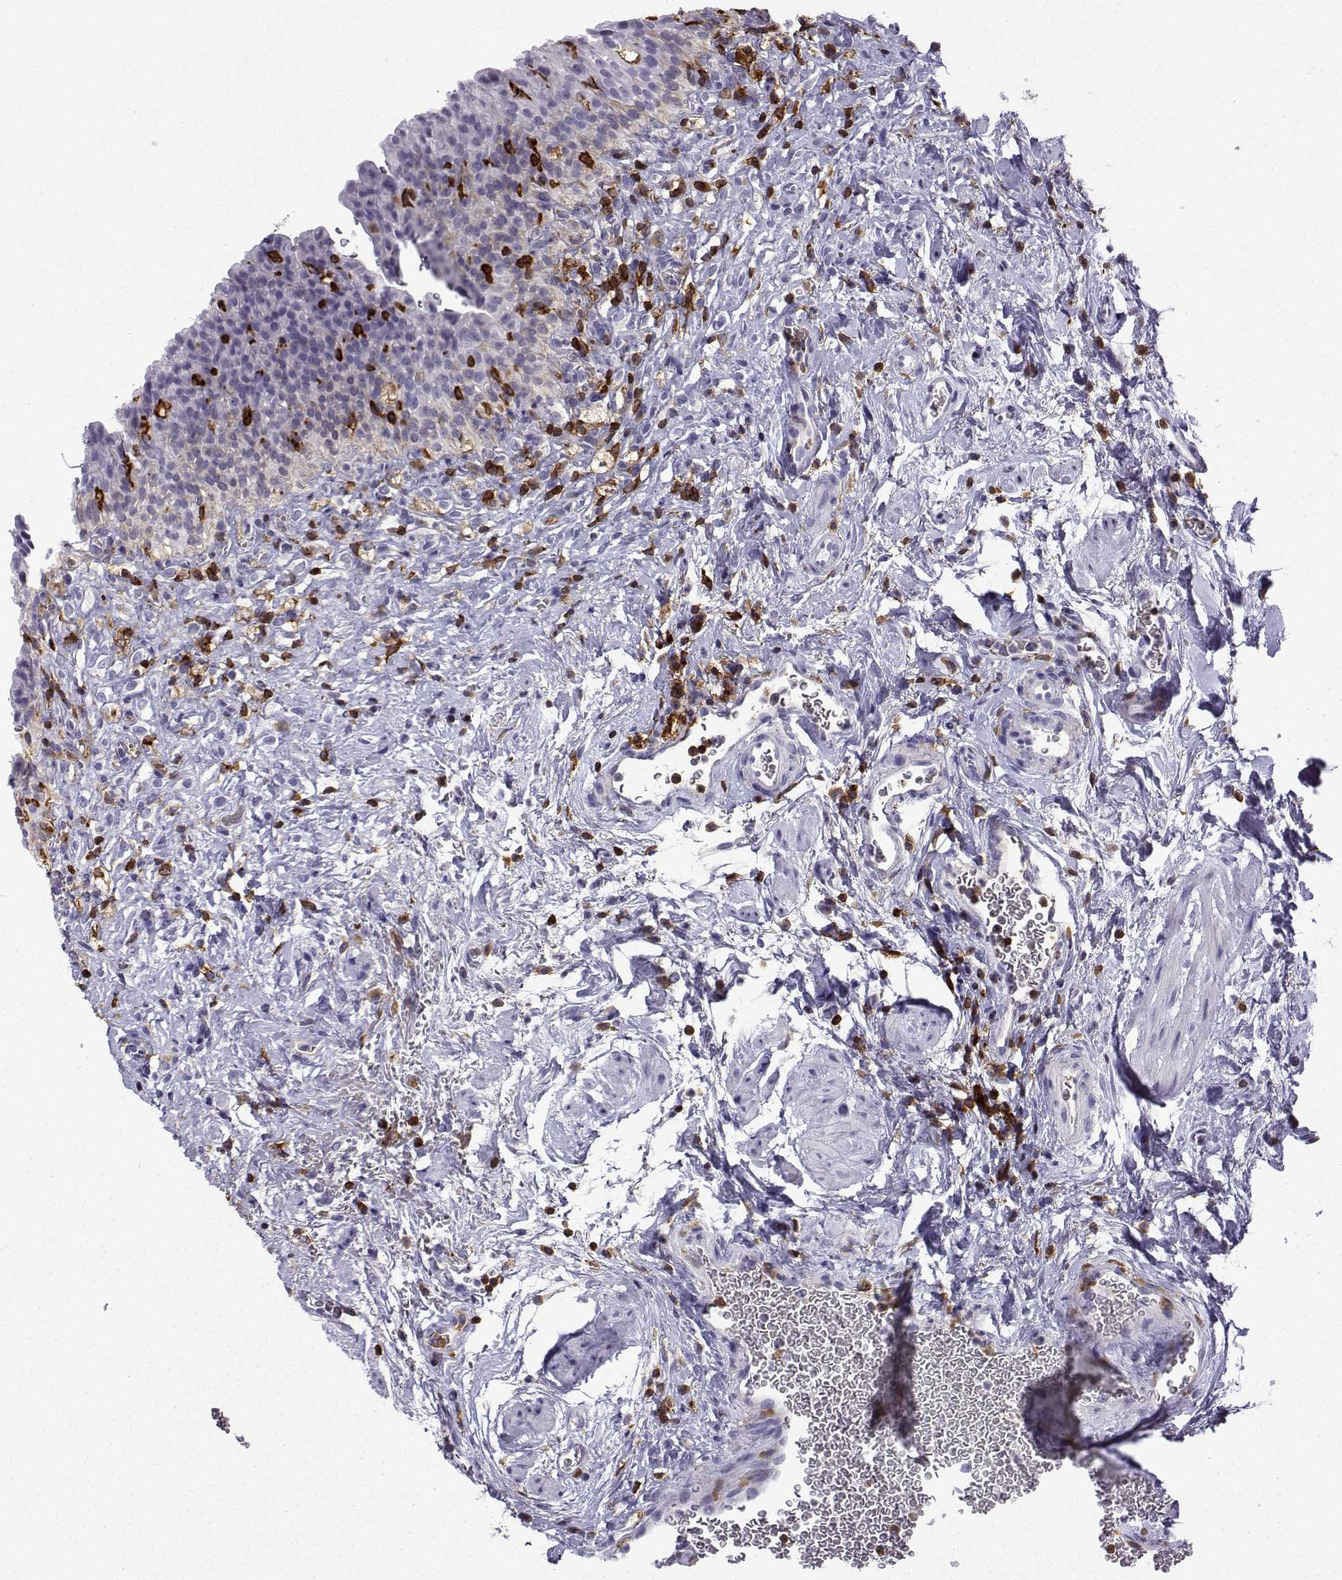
{"staining": {"intensity": "negative", "quantity": "none", "location": "none"}, "tissue": "urinary bladder", "cell_type": "Urothelial cells", "image_type": "normal", "snomed": [{"axis": "morphology", "description": "Normal tissue, NOS"}, {"axis": "topography", "description": "Urinary bladder"}], "caption": "The photomicrograph shows no staining of urothelial cells in normal urinary bladder. (Brightfield microscopy of DAB (3,3'-diaminobenzidine) immunohistochemistry (IHC) at high magnification).", "gene": "DOCK10", "patient": {"sex": "male", "age": 76}}